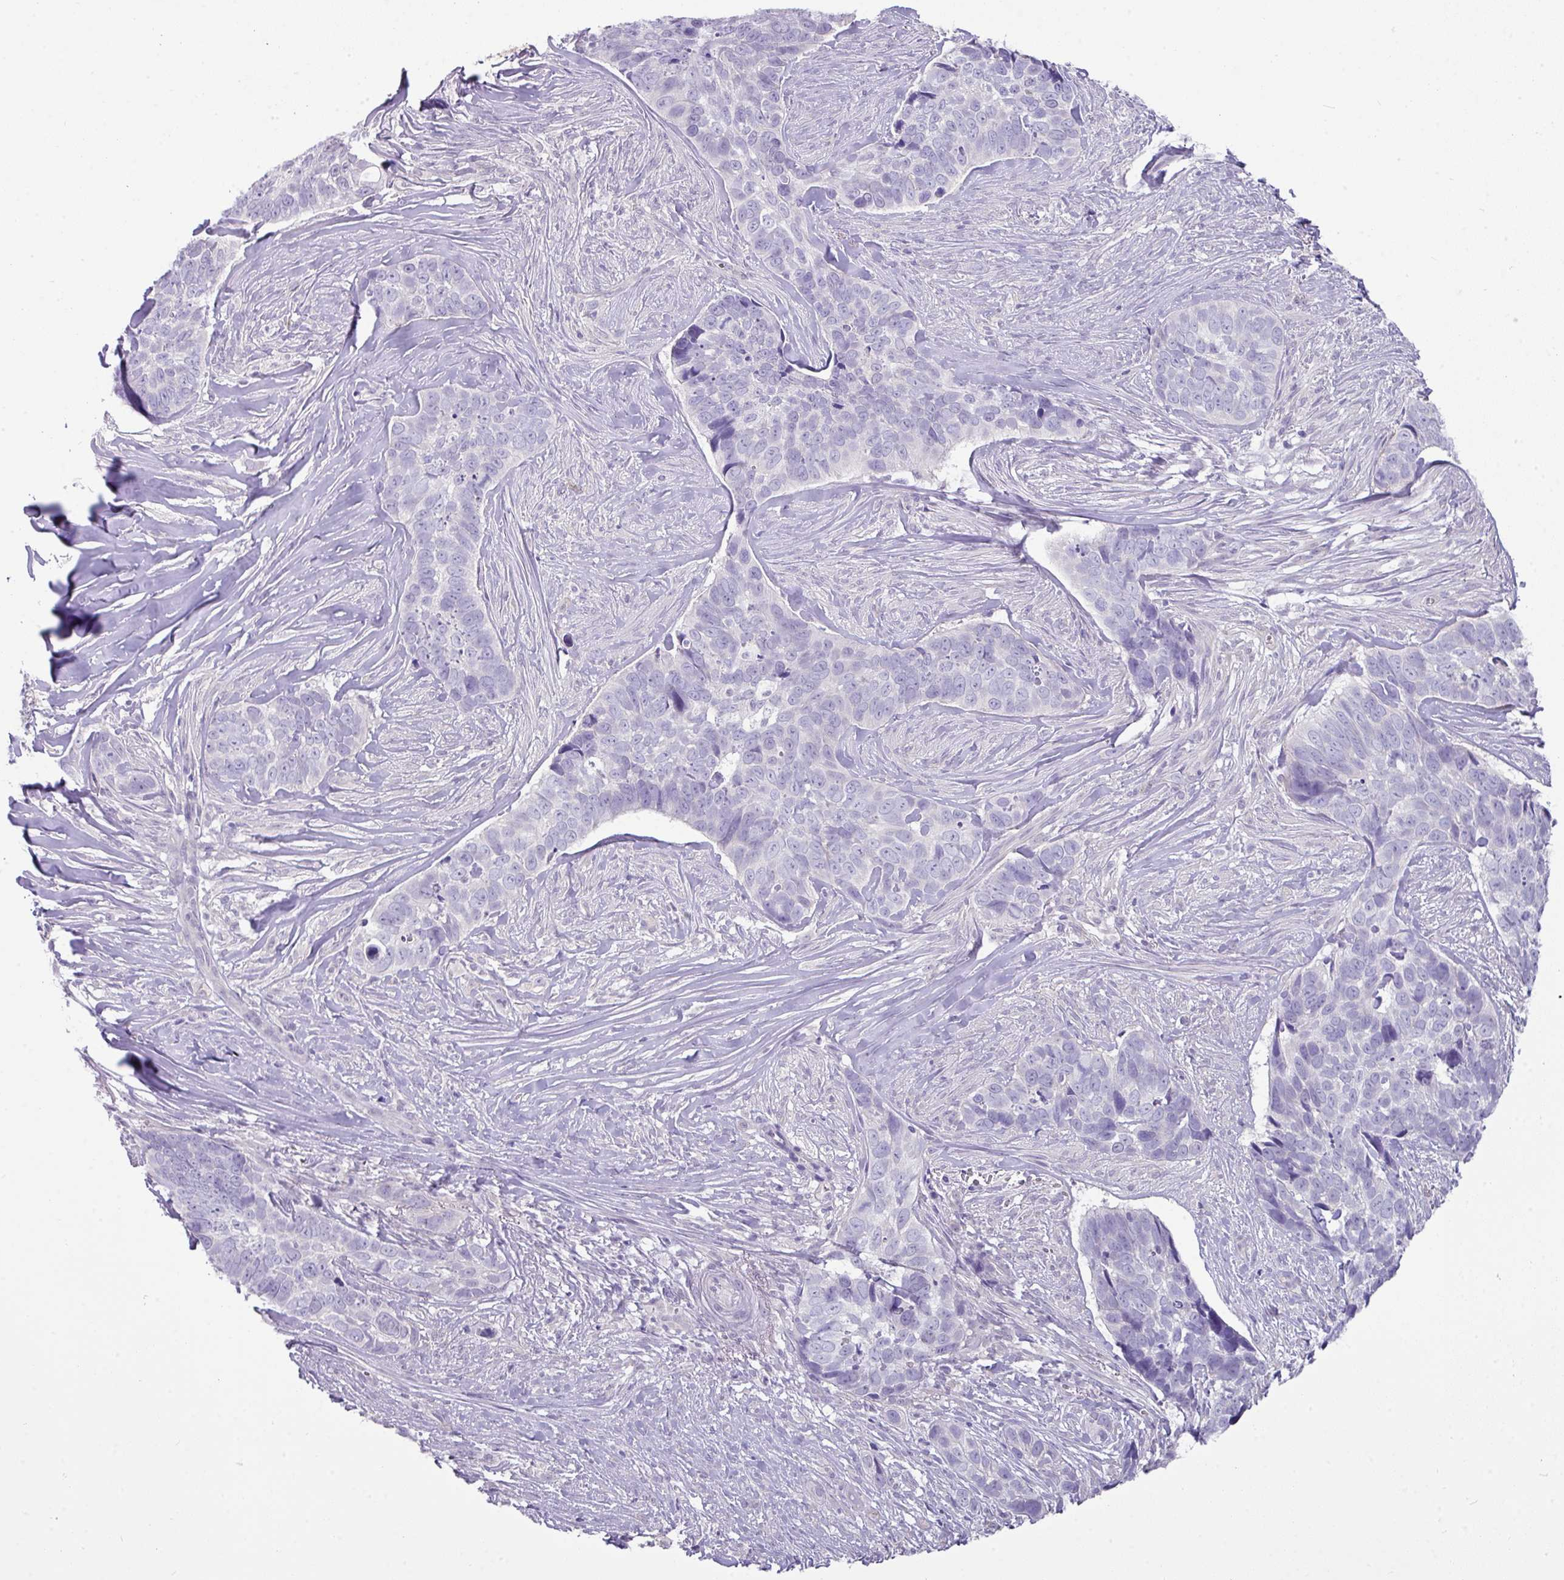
{"staining": {"intensity": "negative", "quantity": "none", "location": "none"}, "tissue": "skin cancer", "cell_type": "Tumor cells", "image_type": "cancer", "snomed": [{"axis": "morphology", "description": "Basal cell carcinoma"}, {"axis": "topography", "description": "Skin"}], "caption": "Human skin cancer stained for a protein using IHC demonstrates no staining in tumor cells.", "gene": "ZNF524", "patient": {"sex": "female", "age": 82}}